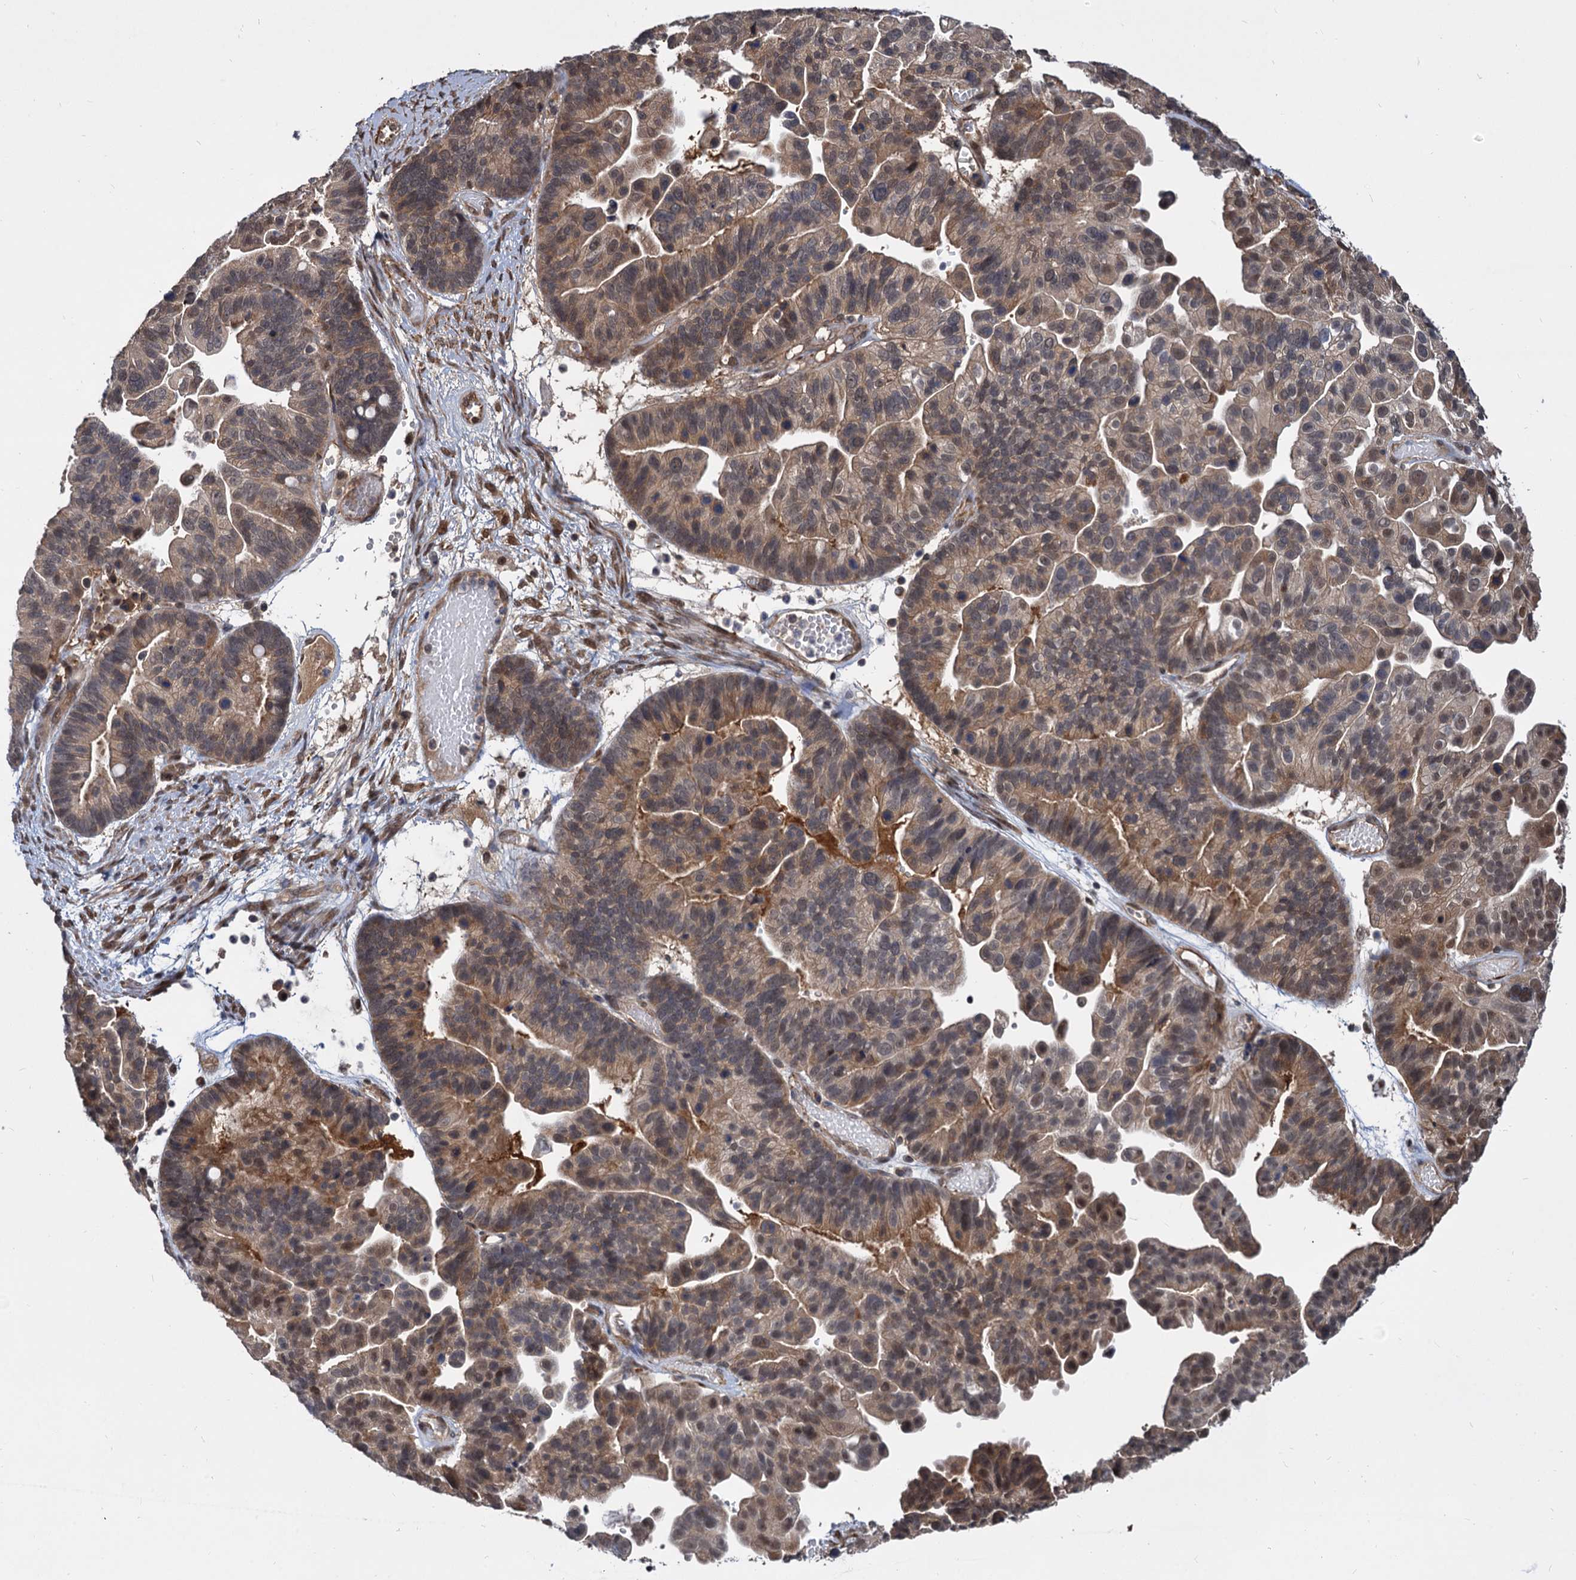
{"staining": {"intensity": "moderate", "quantity": ">75%", "location": "cytoplasmic/membranous,nuclear"}, "tissue": "ovarian cancer", "cell_type": "Tumor cells", "image_type": "cancer", "snomed": [{"axis": "morphology", "description": "Cystadenocarcinoma, serous, NOS"}, {"axis": "topography", "description": "Ovary"}], "caption": "Immunohistochemical staining of ovarian serous cystadenocarcinoma shows medium levels of moderate cytoplasmic/membranous and nuclear positivity in about >75% of tumor cells.", "gene": "PSMD4", "patient": {"sex": "female", "age": 56}}